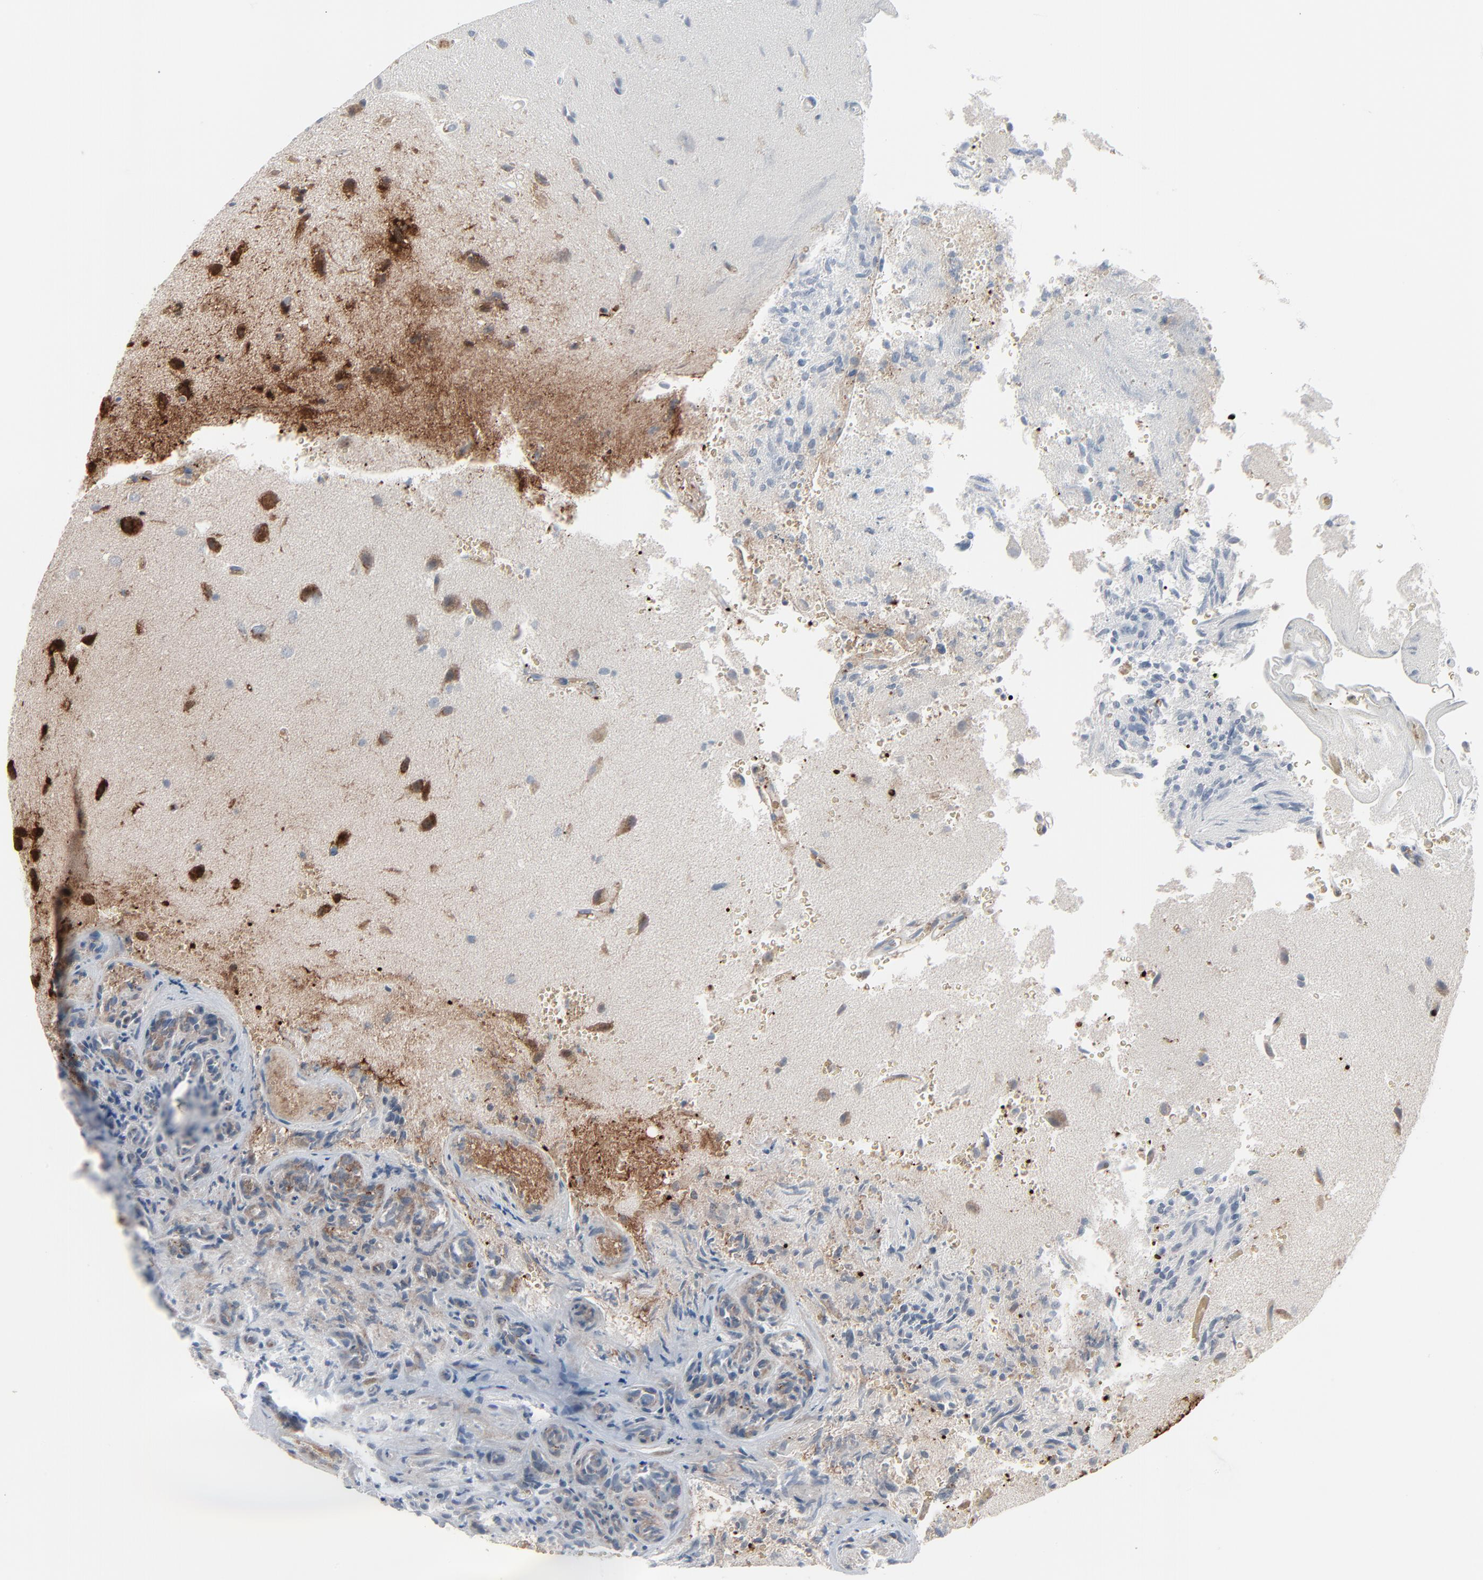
{"staining": {"intensity": "negative", "quantity": "none", "location": "none"}, "tissue": "glioma", "cell_type": "Tumor cells", "image_type": "cancer", "snomed": [{"axis": "morphology", "description": "Normal tissue, NOS"}, {"axis": "morphology", "description": "Glioma, malignant, High grade"}, {"axis": "topography", "description": "Cerebral cortex"}], "caption": "A high-resolution micrograph shows IHC staining of malignant glioma (high-grade), which exhibits no significant positivity in tumor cells.", "gene": "SAGE1", "patient": {"sex": "male", "age": 75}}